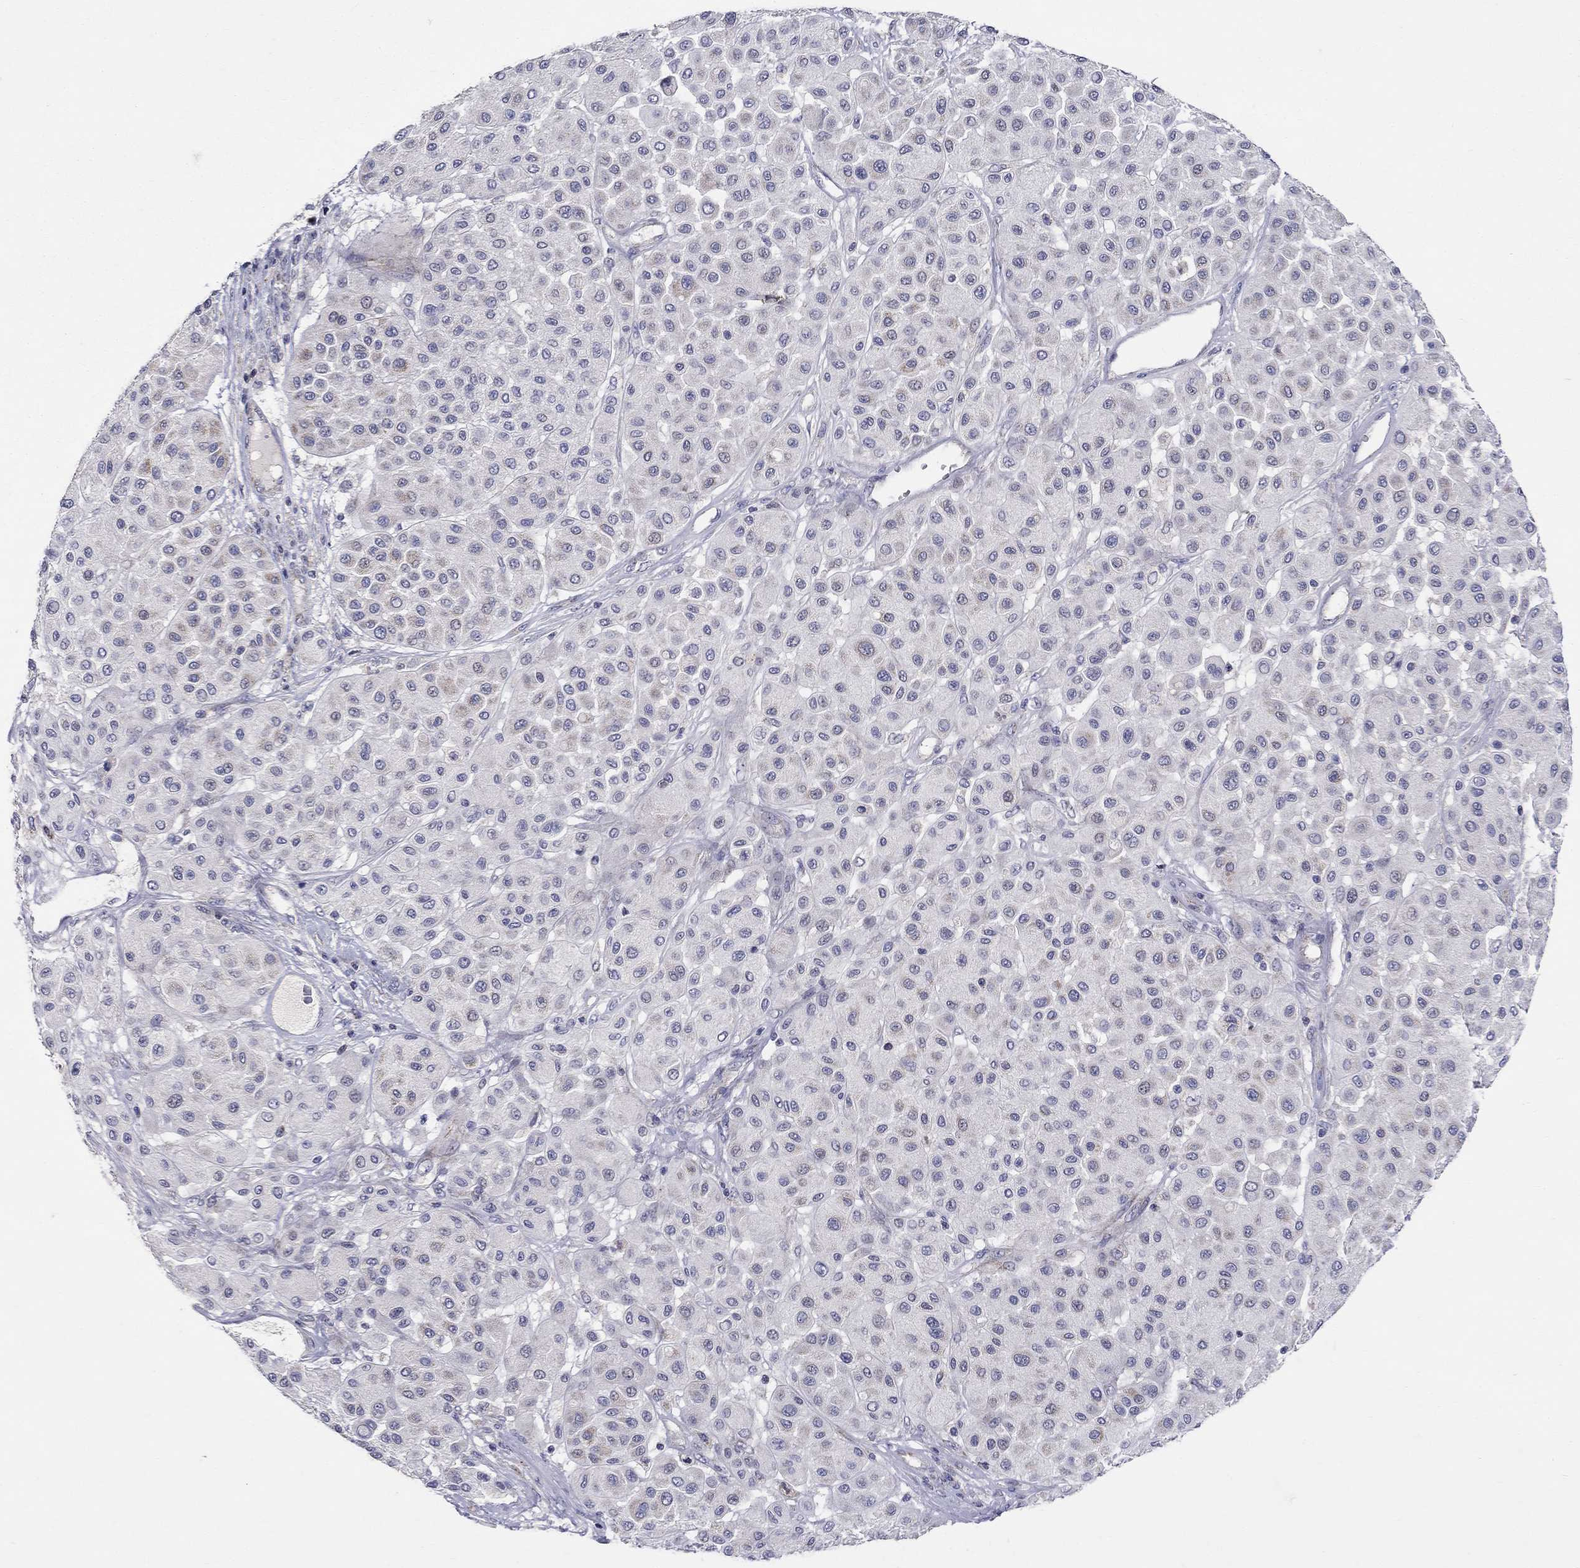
{"staining": {"intensity": "weak", "quantity": "25%-75%", "location": "cytoplasmic/membranous"}, "tissue": "melanoma", "cell_type": "Tumor cells", "image_type": "cancer", "snomed": [{"axis": "morphology", "description": "Malignant melanoma, Metastatic site"}, {"axis": "topography", "description": "Smooth muscle"}], "caption": "DAB (3,3'-diaminobenzidine) immunohistochemical staining of malignant melanoma (metastatic site) reveals weak cytoplasmic/membranous protein positivity in approximately 25%-75% of tumor cells.", "gene": "HMX2", "patient": {"sex": "male", "age": 41}}